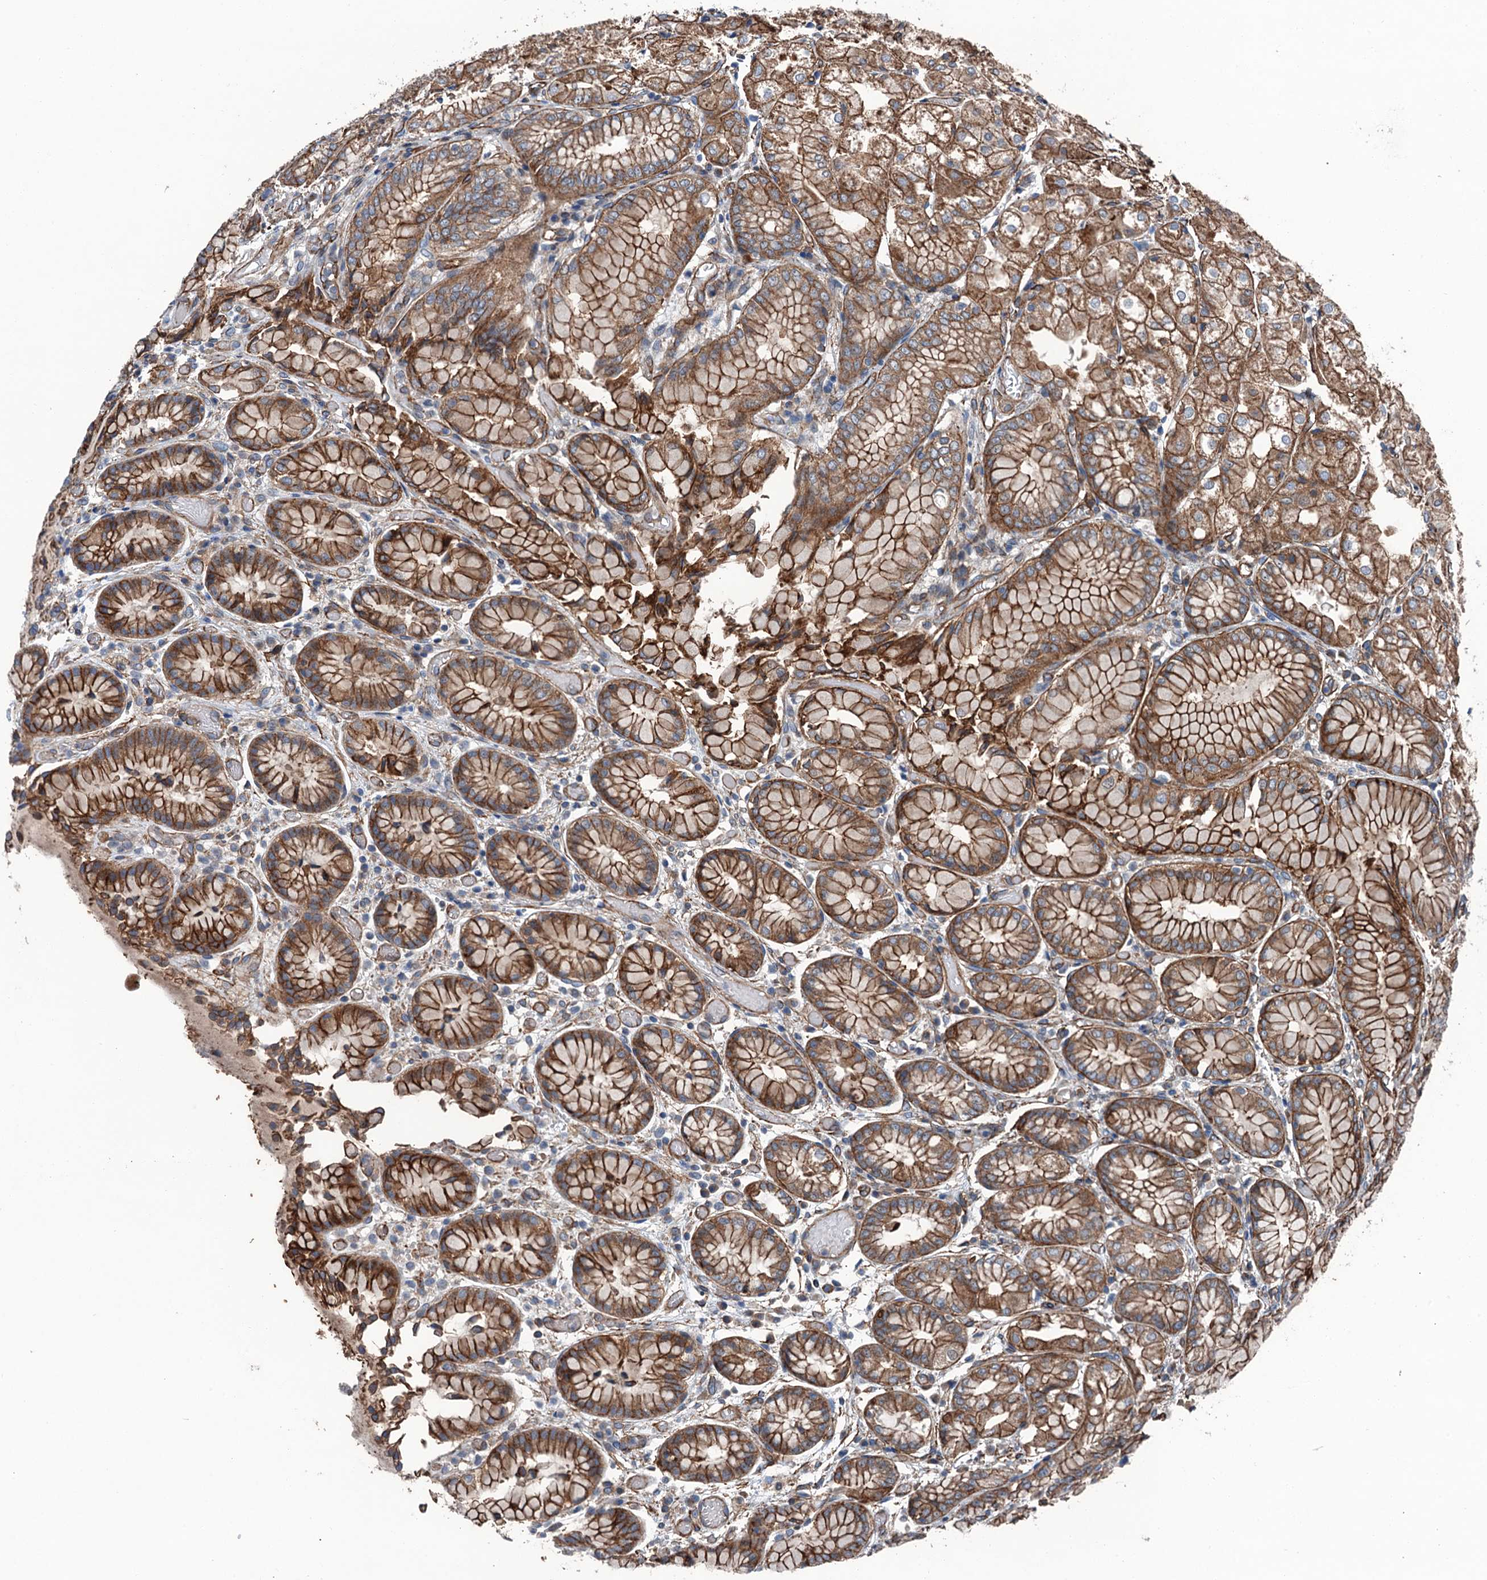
{"staining": {"intensity": "strong", "quantity": ">75%", "location": "cytoplasmic/membranous"}, "tissue": "stomach", "cell_type": "Glandular cells", "image_type": "normal", "snomed": [{"axis": "morphology", "description": "Normal tissue, NOS"}, {"axis": "topography", "description": "Stomach, upper"}], "caption": "Strong cytoplasmic/membranous protein positivity is appreciated in approximately >75% of glandular cells in stomach. (DAB (3,3'-diaminobenzidine) IHC with brightfield microscopy, high magnification).", "gene": "NMRAL1", "patient": {"sex": "male", "age": 72}}